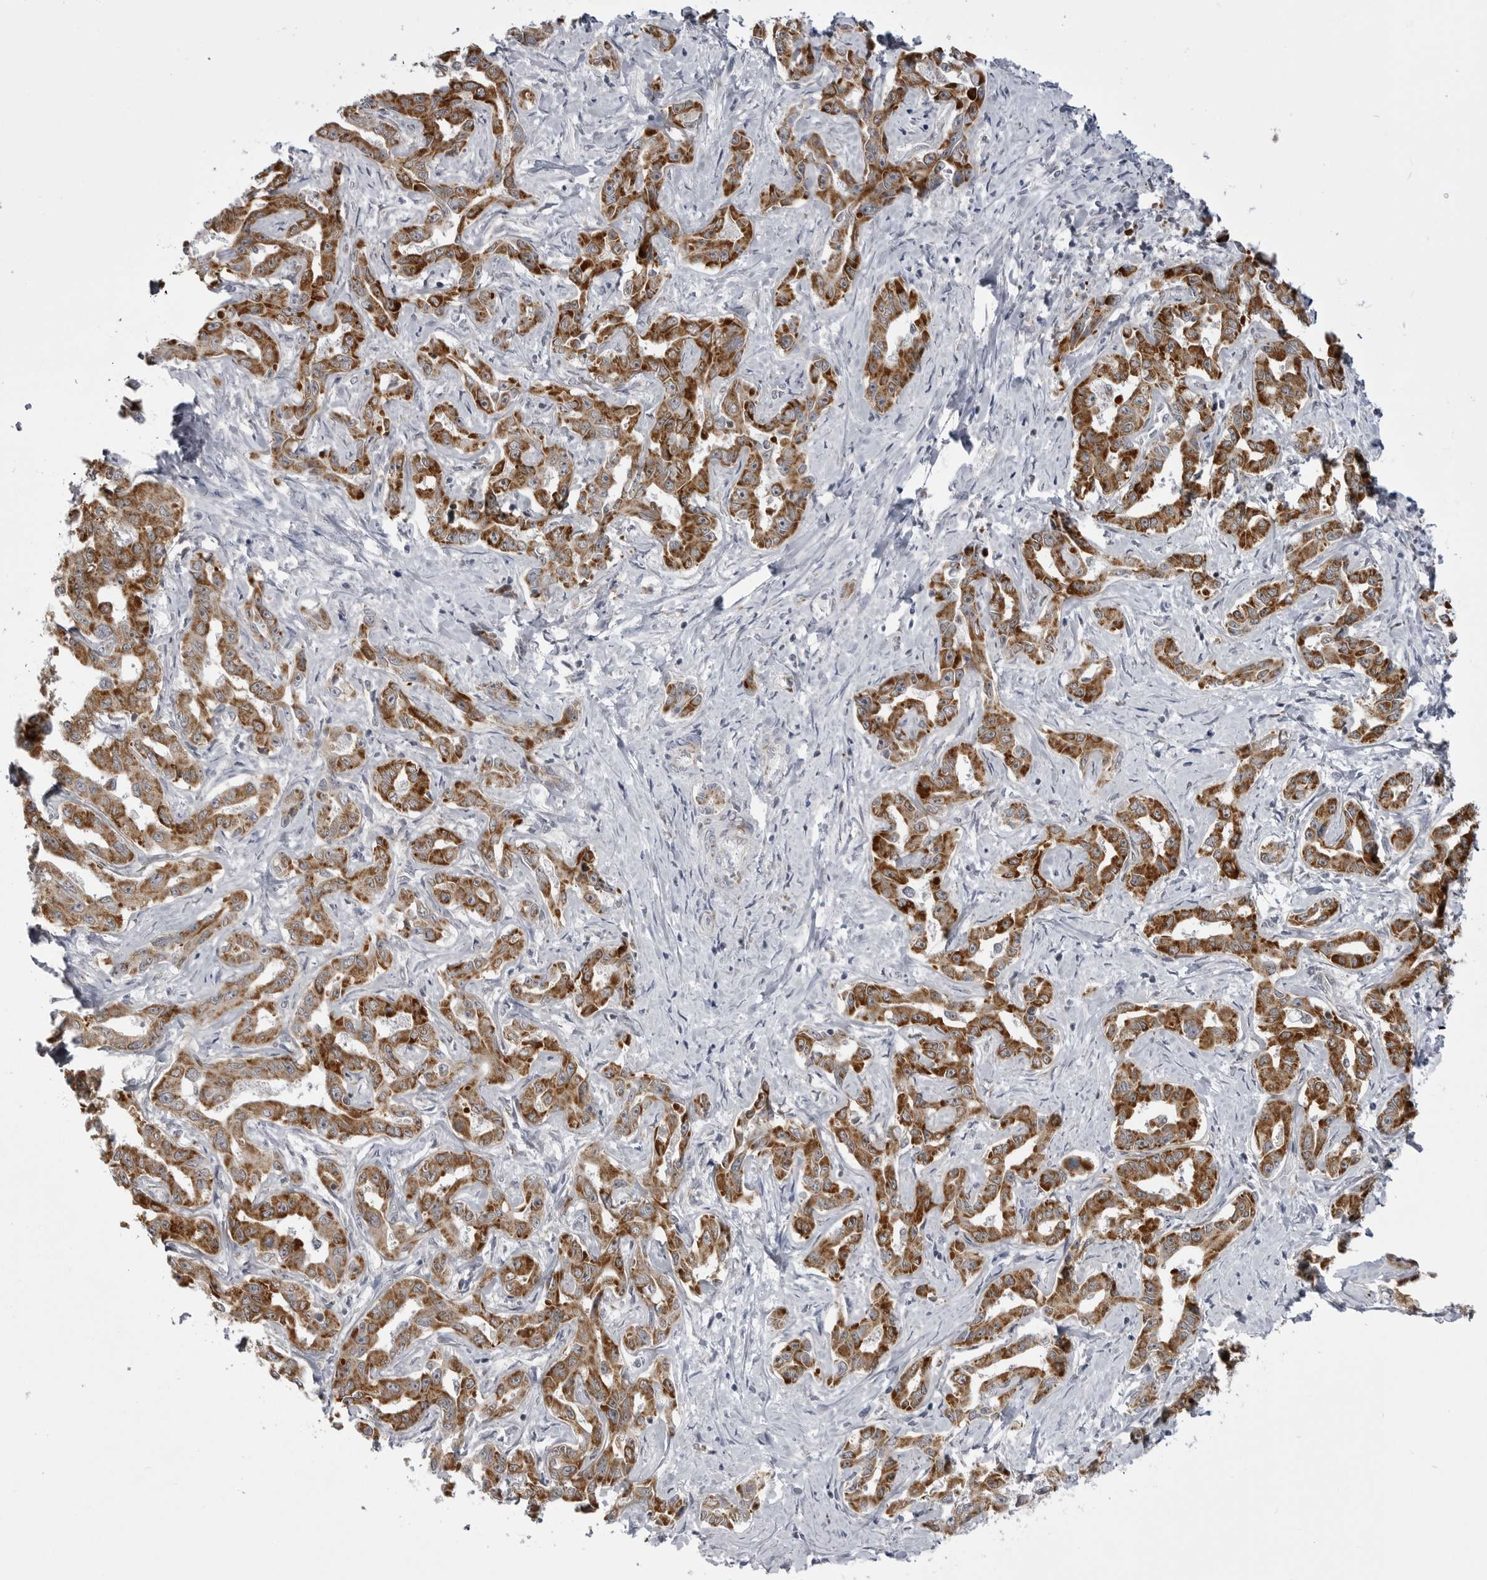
{"staining": {"intensity": "strong", "quantity": ">75%", "location": "cytoplasmic/membranous"}, "tissue": "liver cancer", "cell_type": "Tumor cells", "image_type": "cancer", "snomed": [{"axis": "morphology", "description": "Cholangiocarcinoma"}, {"axis": "topography", "description": "Liver"}], "caption": "The photomicrograph demonstrates a brown stain indicating the presence of a protein in the cytoplasmic/membranous of tumor cells in liver cancer.", "gene": "FH", "patient": {"sex": "male", "age": 59}}